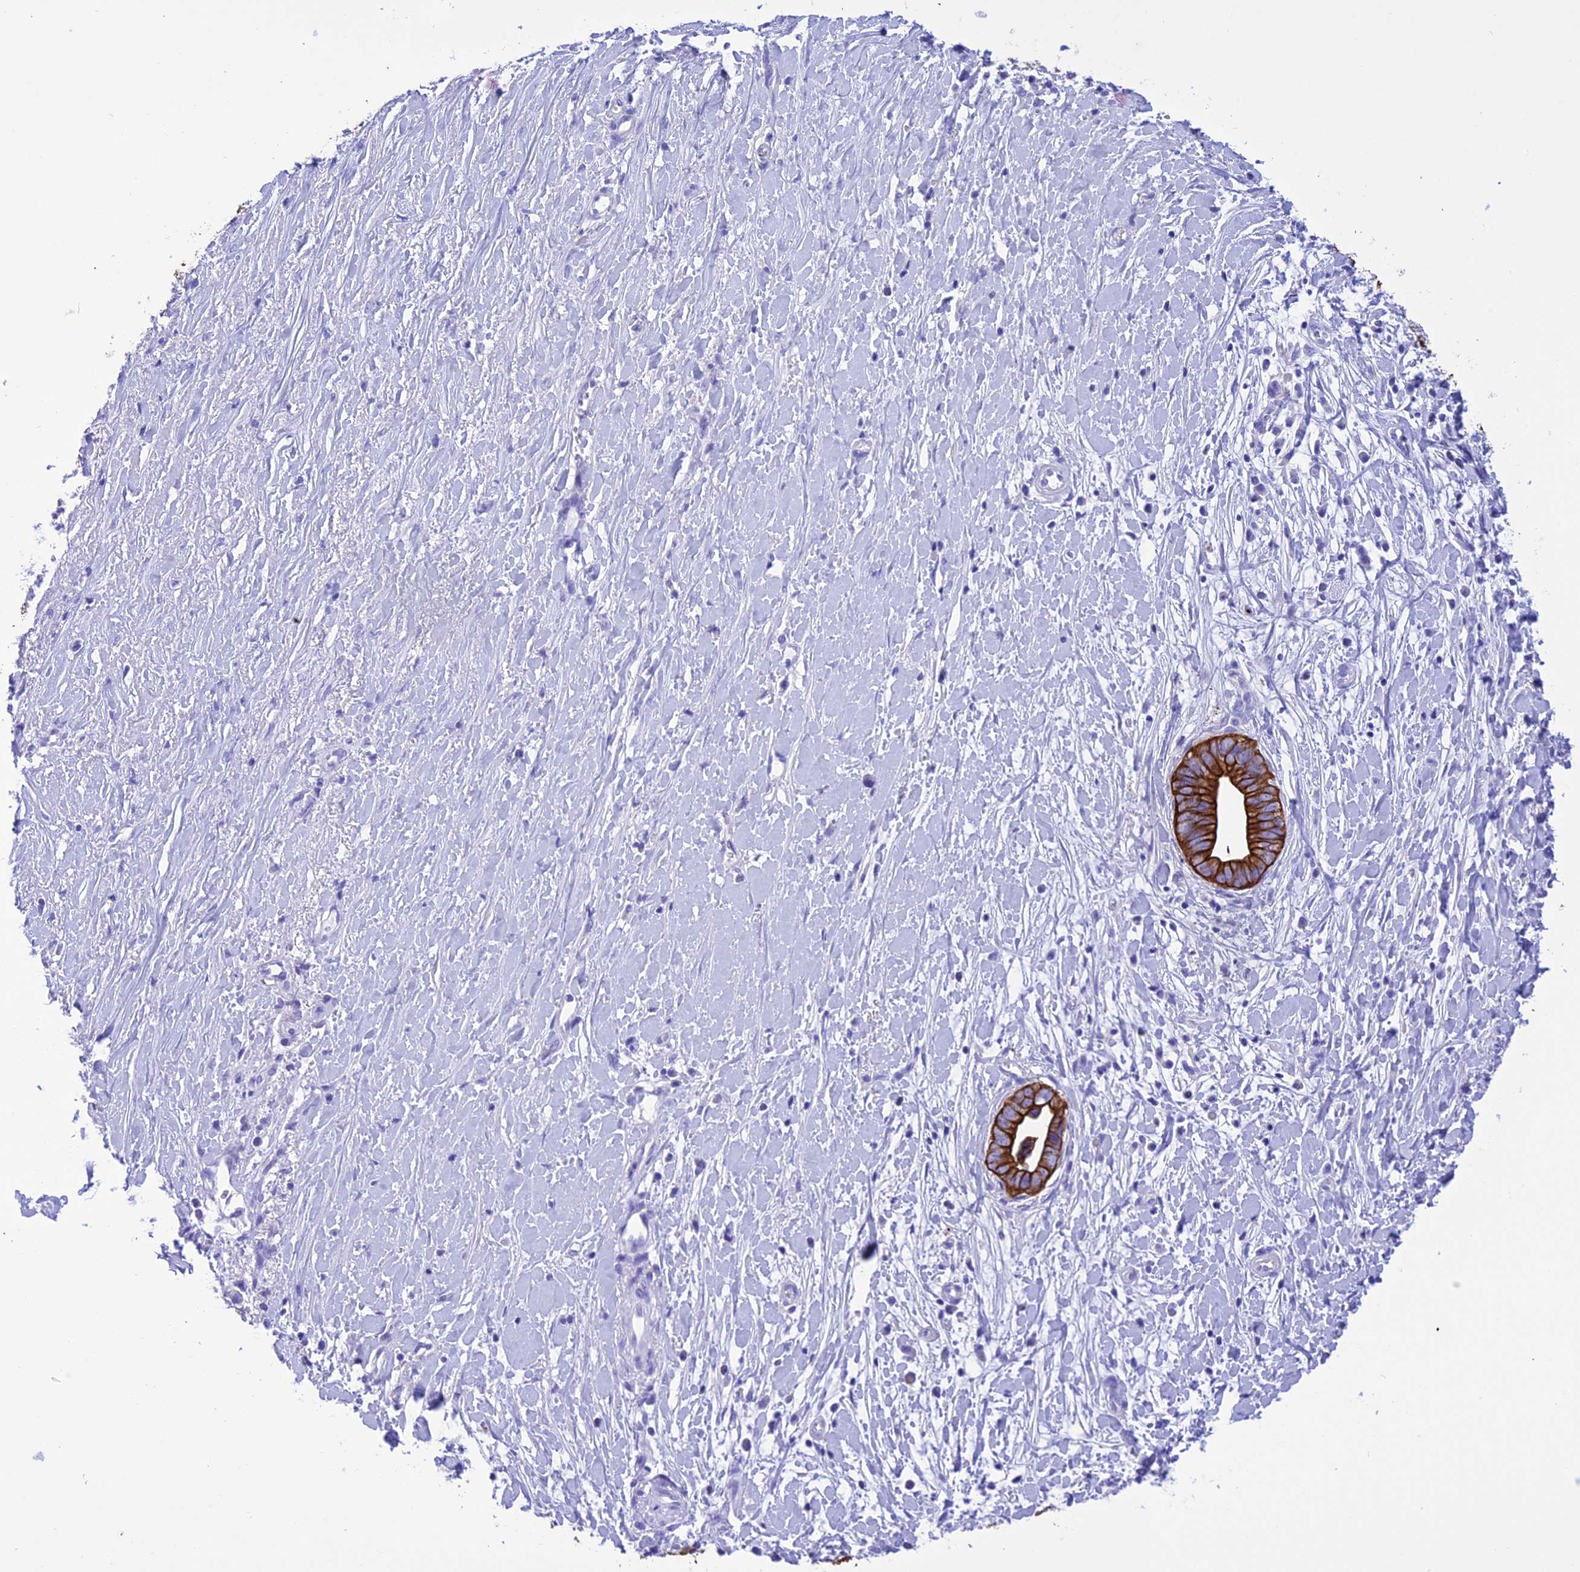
{"staining": {"intensity": "strong", "quantity": ">75%", "location": "cytoplasmic/membranous"}, "tissue": "liver cancer", "cell_type": "Tumor cells", "image_type": "cancer", "snomed": [{"axis": "morphology", "description": "Cholangiocarcinoma"}, {"axis": "topography", "description": "Liver"}], "caption": "A high amount of strong cytoplasmic/membranous expression is present in about >75% of tumor cells in liver cancer (cholangiocarcinoma) tissue. The protein is shown in brown color, while the nuclei are stained blue.", "gene": "VPS52", "patient": {"sex": "female", "age": 79}}